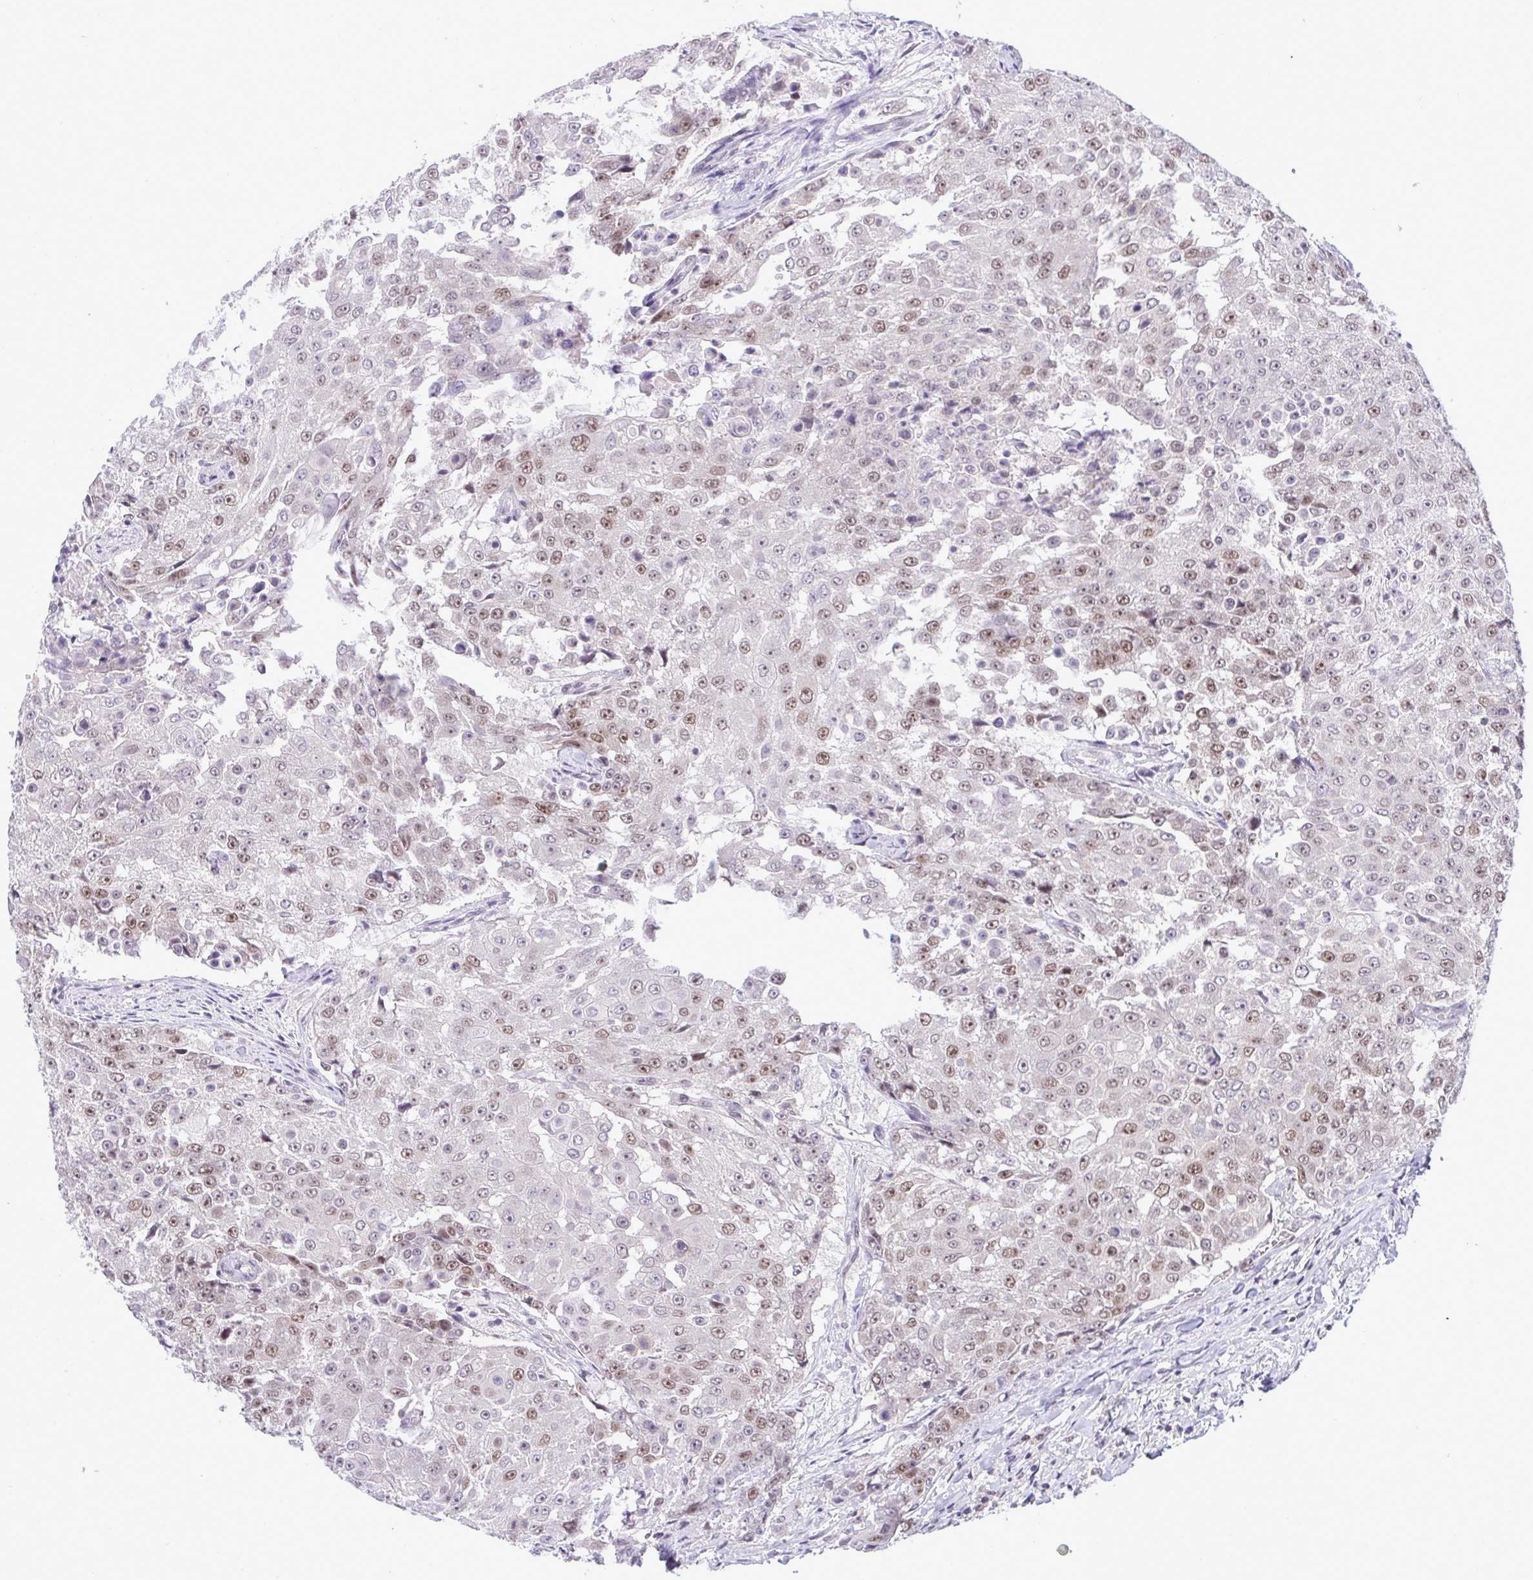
{"staining": {"intensity": "weak", "quantity": "25%-75%", "location": "nuclear"}, "tissue": "urothelial cancer", "cell_type": "Tumor cells", "image_type": "cancer", "snomed": [{"axis": "morphology", "description": "Urothelial carcinoma, High grade"}, {"axis": "topography", "description": "Urinary bladder"}], "caption": "Protein positivity by IHC shows weak nuclear expression in approximately 25%-75% of tumor cells in urothelial cancer.", "gene": "RFC4", "patient": {"sex": "female", "age": 63}}